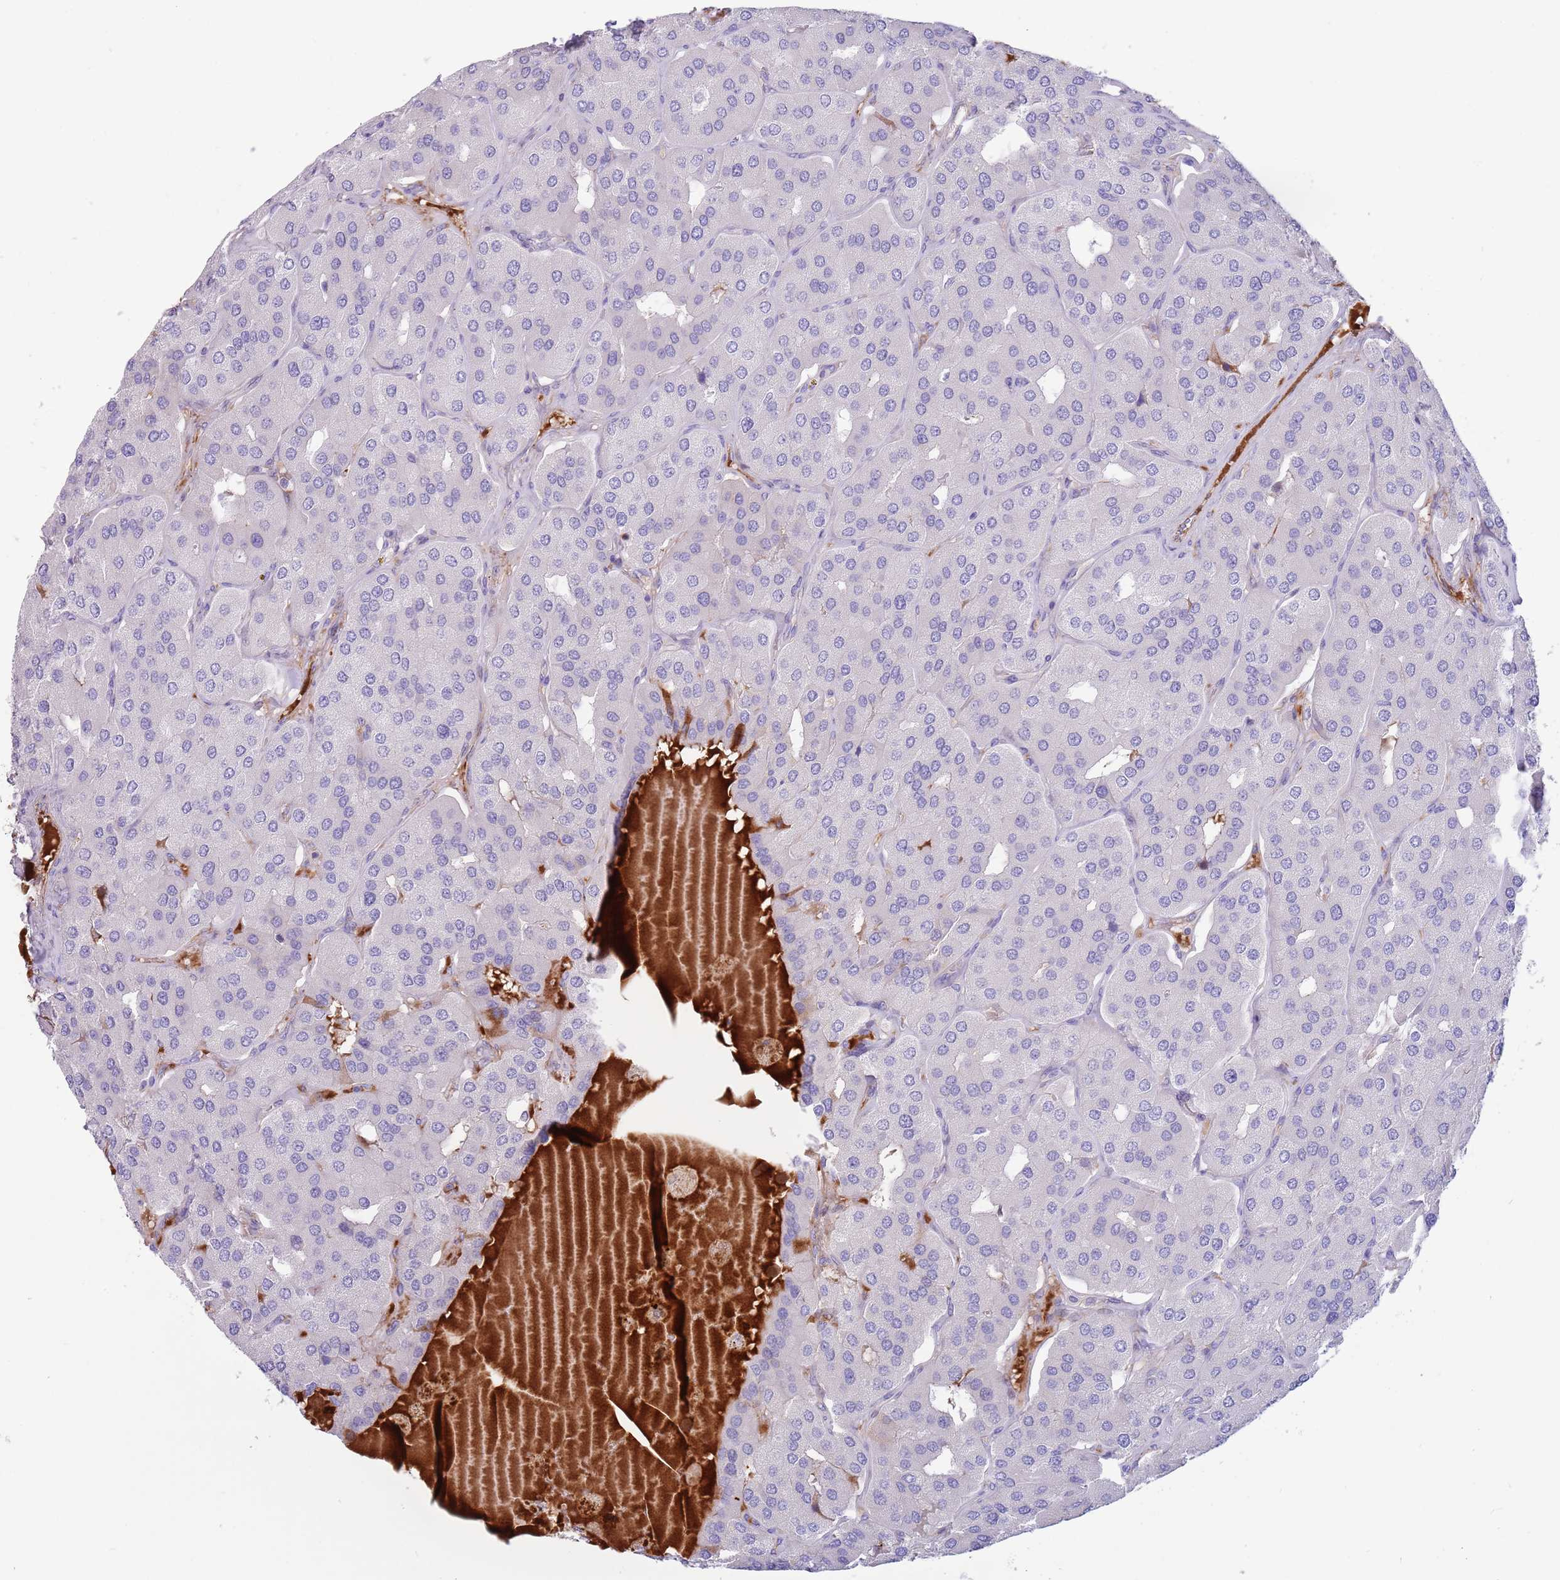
{"staining": {"intensity": "negative", "quantity": "none", "location": "none"}, "tissue": "parathyroid gland", "cell_type": "Glandular cells", "image_type": "normal", "snomed": [{"axis": "morphology", "description": "Normal tissue, NOS"}, {"axis": "morphology", "description": "Adenoma, NOS"}, {"axis": "topography", "description": "Parathyroid gland"}], "caption": "This is an IHC histopathology image of normal parathyroid gland. There is no staining in glandular cells.", "gene": "LEPROTL1", "patient": {"sex": "female", "age": 86}}